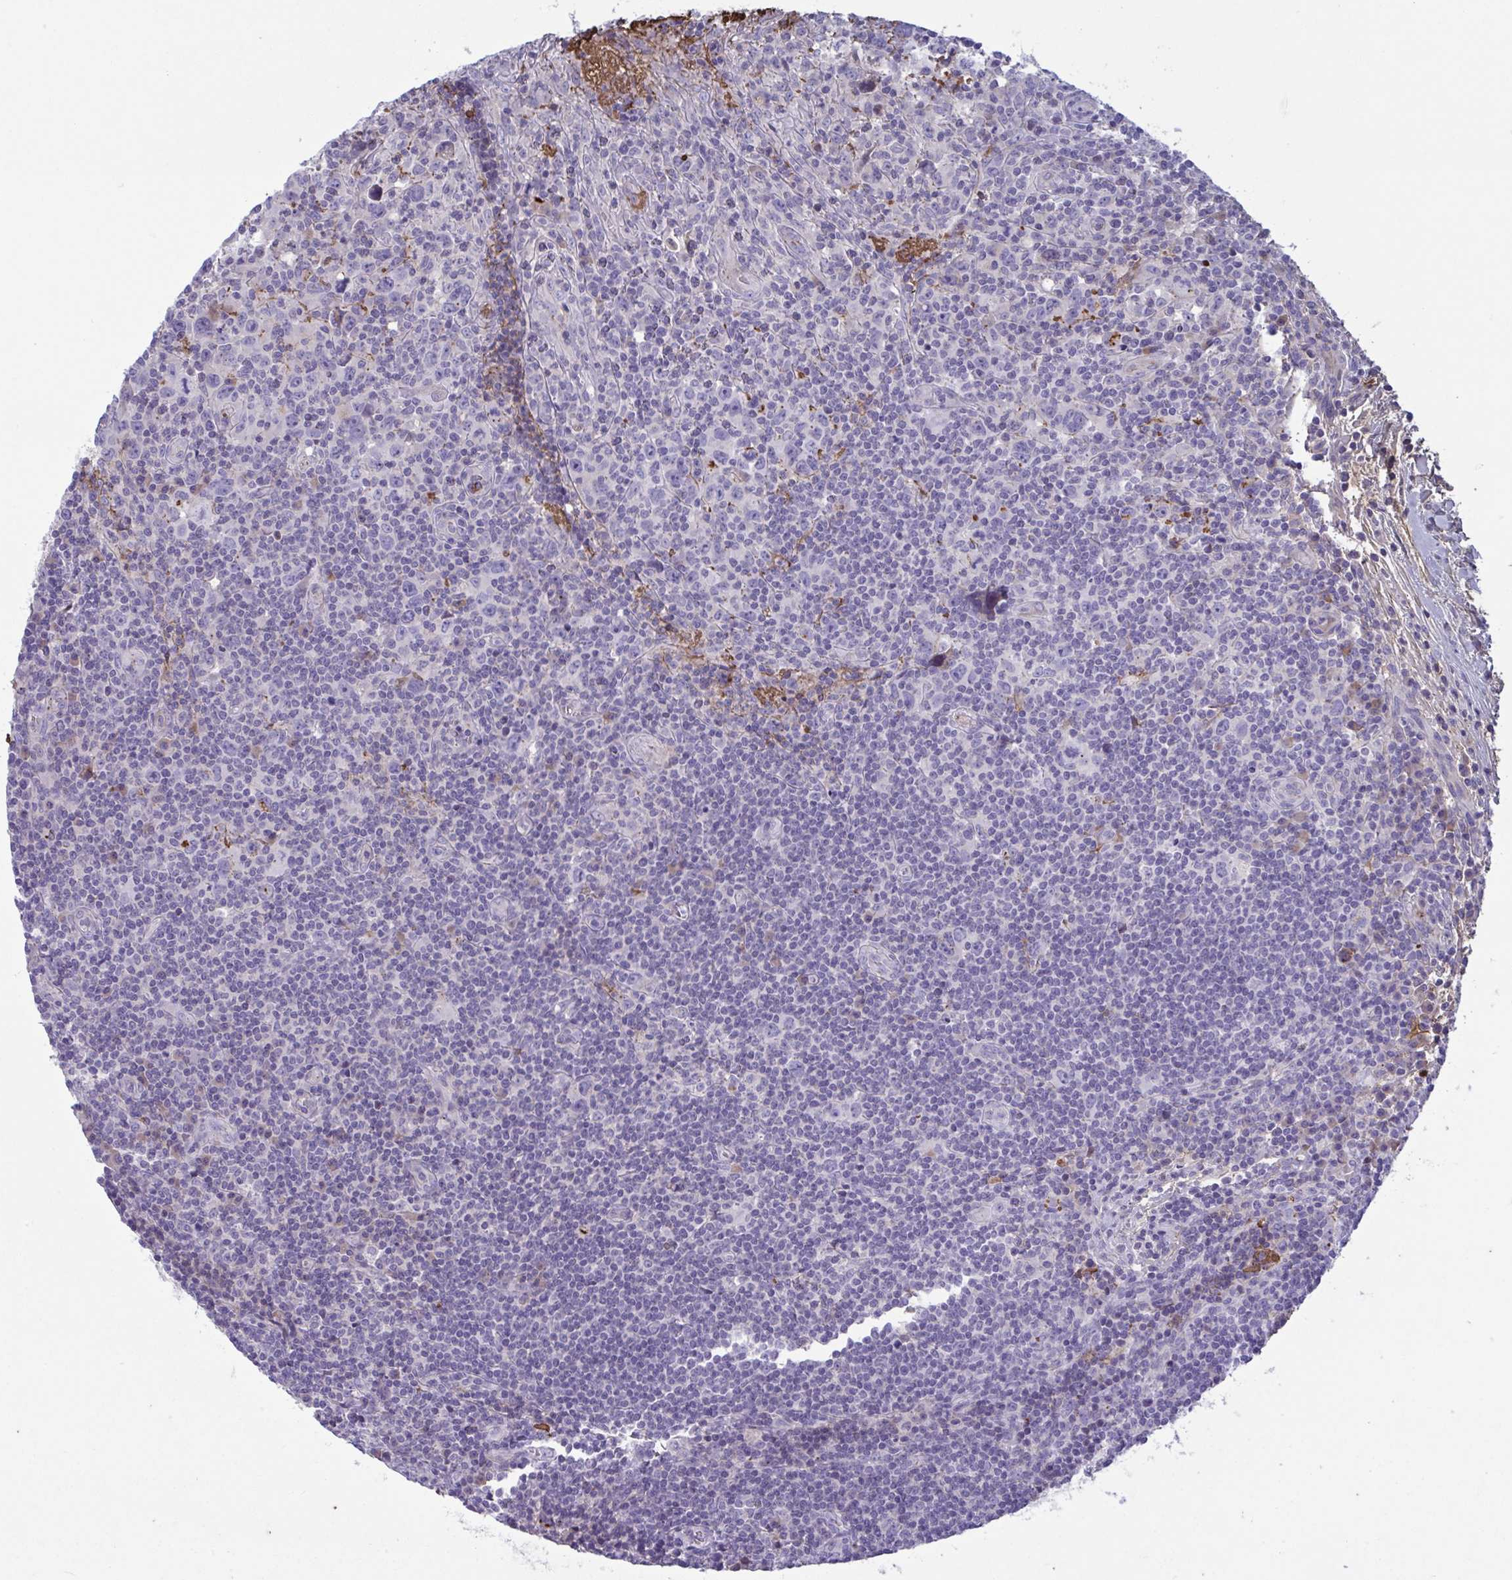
{"staining": {"intensity": "negative", "quantity": "none", "location": "none"}, "tissue": "lymphoma", "cell_type": "Tumor cells", "image_type": "cancer", "snomed": [{"axis": "morphology", "description": "Hodgkin's disease, NOS"}, {"axis": "topography", "description": "Lymph node"}], "caption": "IHC histopathology image of lymphoma stained for a protein (brown), which exhibits no positivity in tumor cells. (Stains: DAB (3,3'-diaminobenzidine) IHC with hematoxylin counter stain, Microscopy: brightfield microscopy at high magnification).", "gene": "IL1R1", "patient": {"sex": "female", "age": 18}}